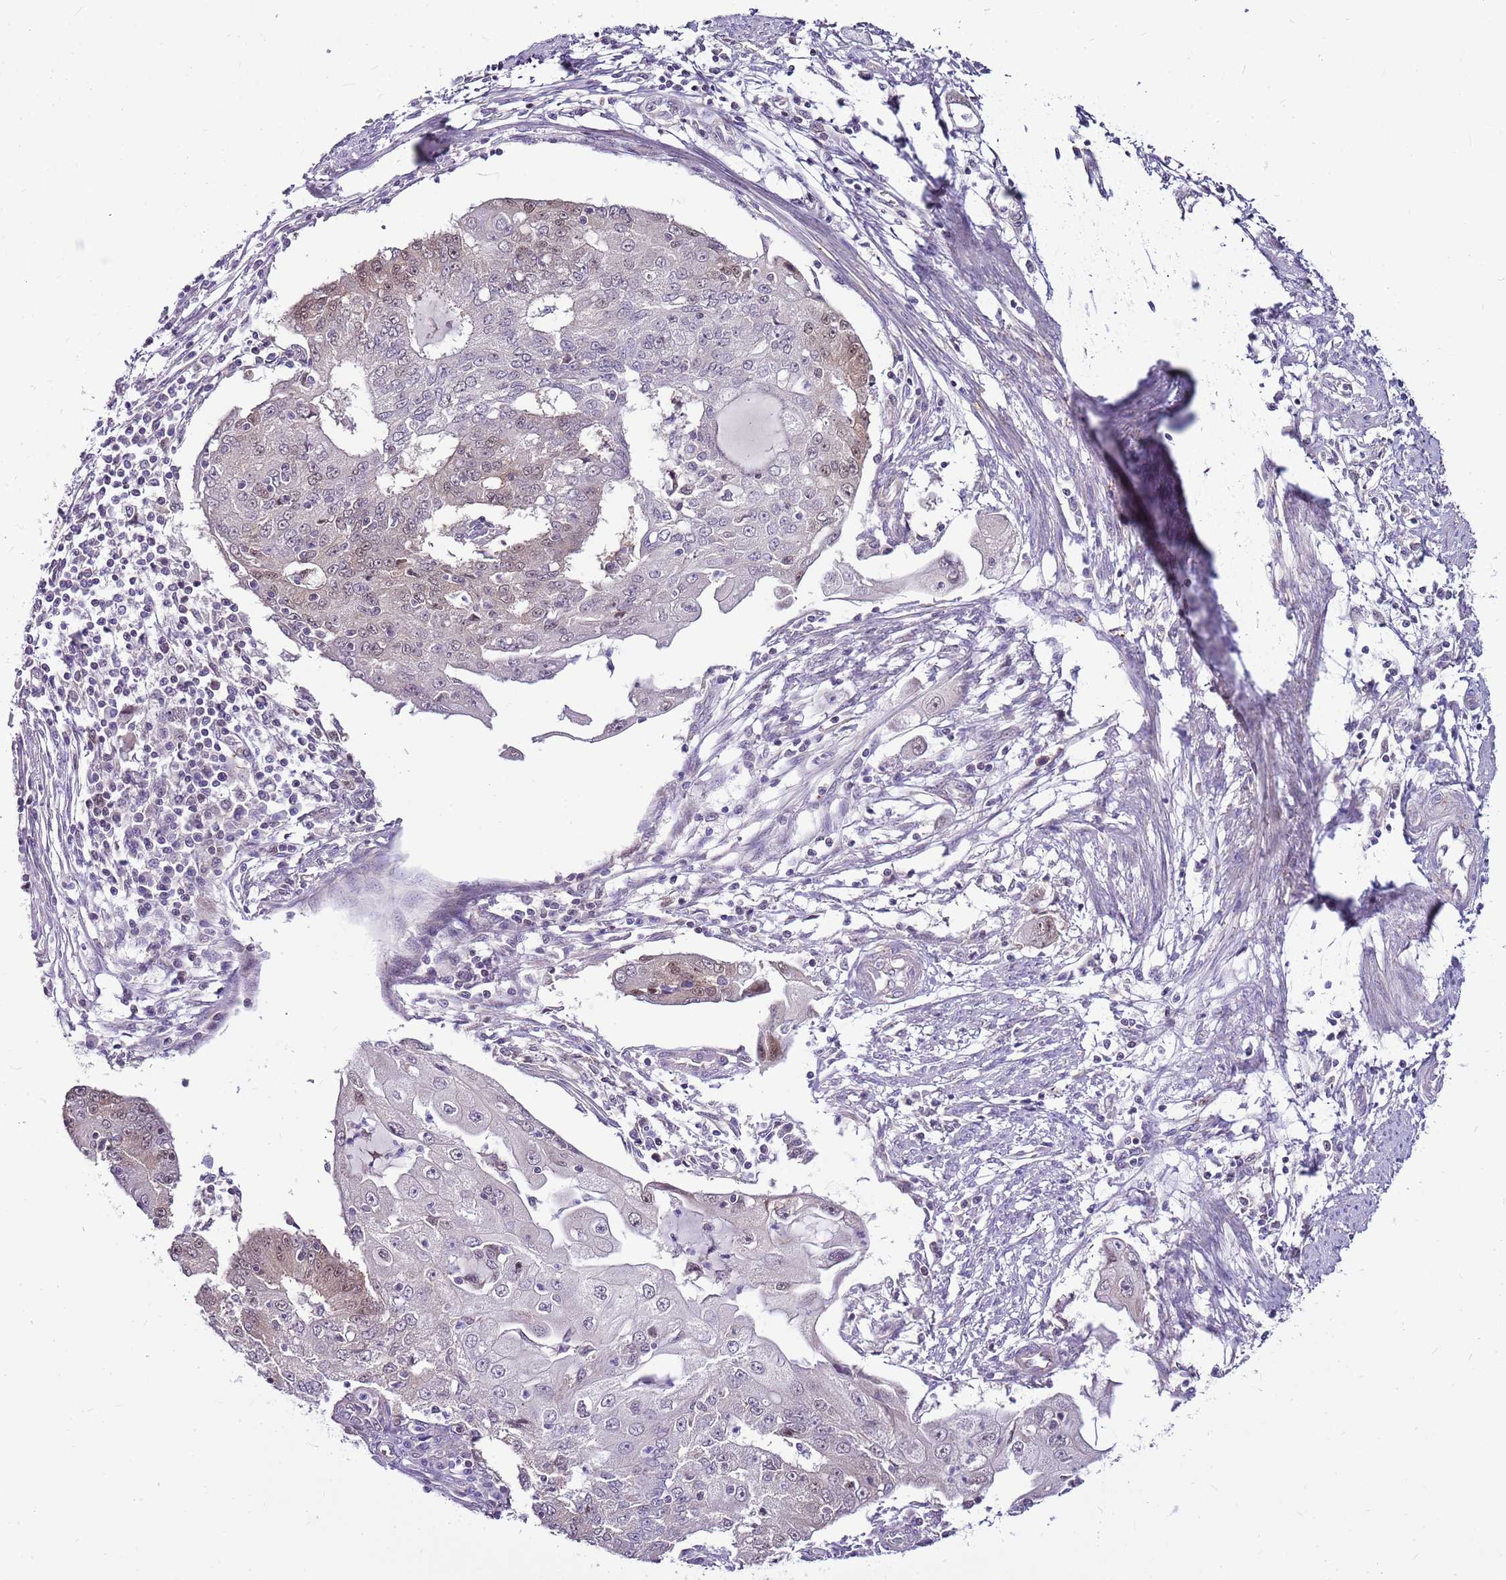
{"staining": {"intensity": "weak", "quantity": "<25%", "location": "cytoplasmic/membranous"}, "tissue": "endometrial cancer", "cell_type": "Tumor cells", "image_type": "cancer", "snomed": [{"axis": "morphology", "description": "Adenocarcinoma, NOS"}, {"axis": "topography", "description": "Endometrium"}], "caption": "Histopathology image shows no protein staining in tumor cells of endometrial cancer tissue.", "gene": "POLE3", "patient": {"sex": "female", "age": 56}}